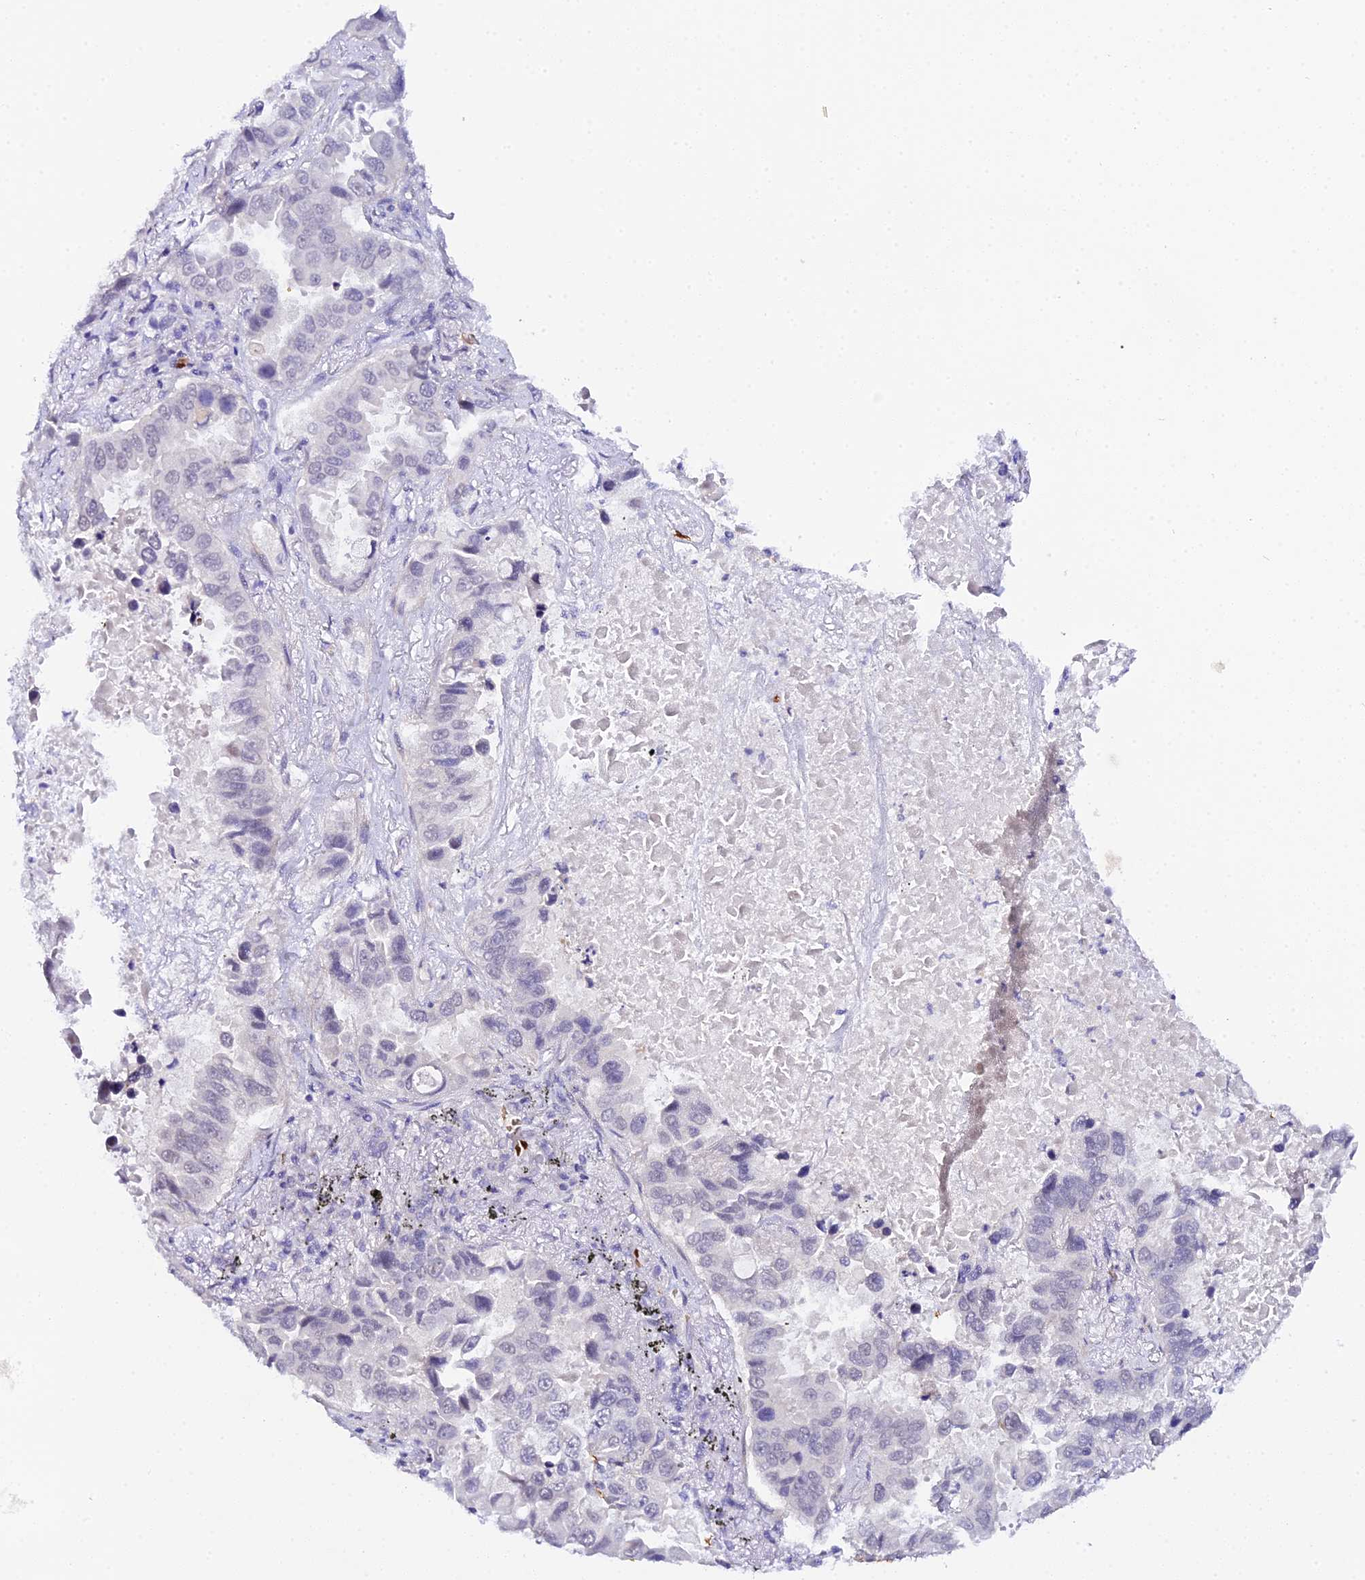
{"staining": {"intensity": "negative", "quantity": "none", "location": "none"}, "tissue": "lung cancer", "cell_type": "Tumor cells", "image_type": "cancer", "snomed": [{"axis": "morphology", "description": "Adenocarcinoma, NOS"}, {"axis": "topography", "description": "Lung"}], "caption": "A high-resolution photomicrograph shows IHC staining of adenocarcinoma (lung), which displays no significant expression in tumor cells. The staining was performed using DAB (3,3'-diaminobenzidine) to visualize the protein expression in brown, while the nuclei were stained in blue with hematoxylin (Magnification: 20x).", "gene": "CFAP45", "patient": {"sex": "male", "age": 64}}